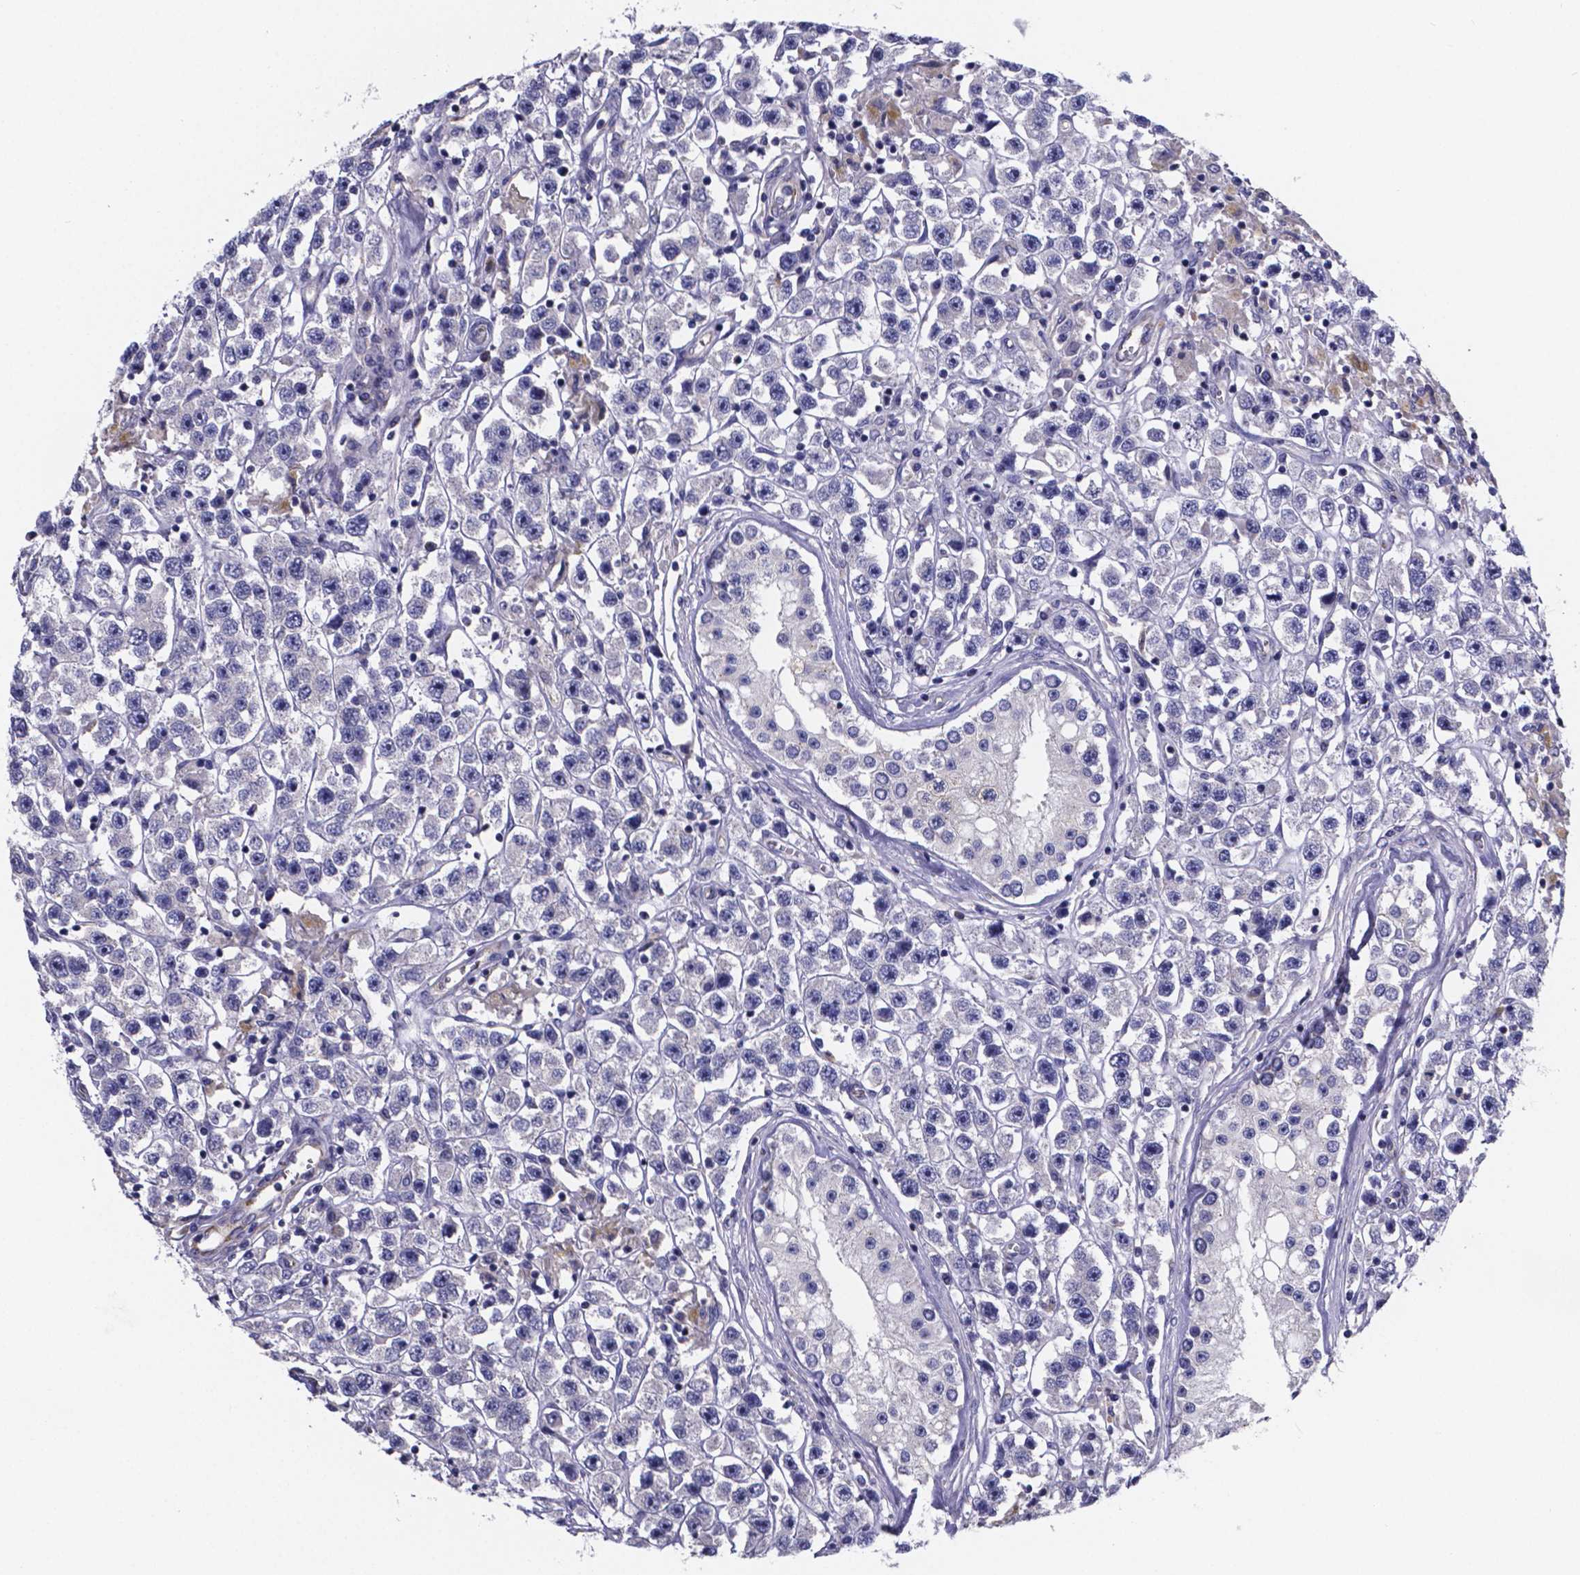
{"staining": {"intensity": "negative", "quantity": "none", "location": "none"}, "tissue": "testis cancer", "cell_type": "Tumor cells", "image_type": "cancer", "snomed": [{"axis": "morphology", "description": "Seminoma, NOS"}, {"axis": "topography", "description": "Testis"}], "caption": "The image displays no significant expression in tumor cells of testis cancer (seminoma).", "gene": "SFRP4", "patient": {"sex": "male", "age": 45}}